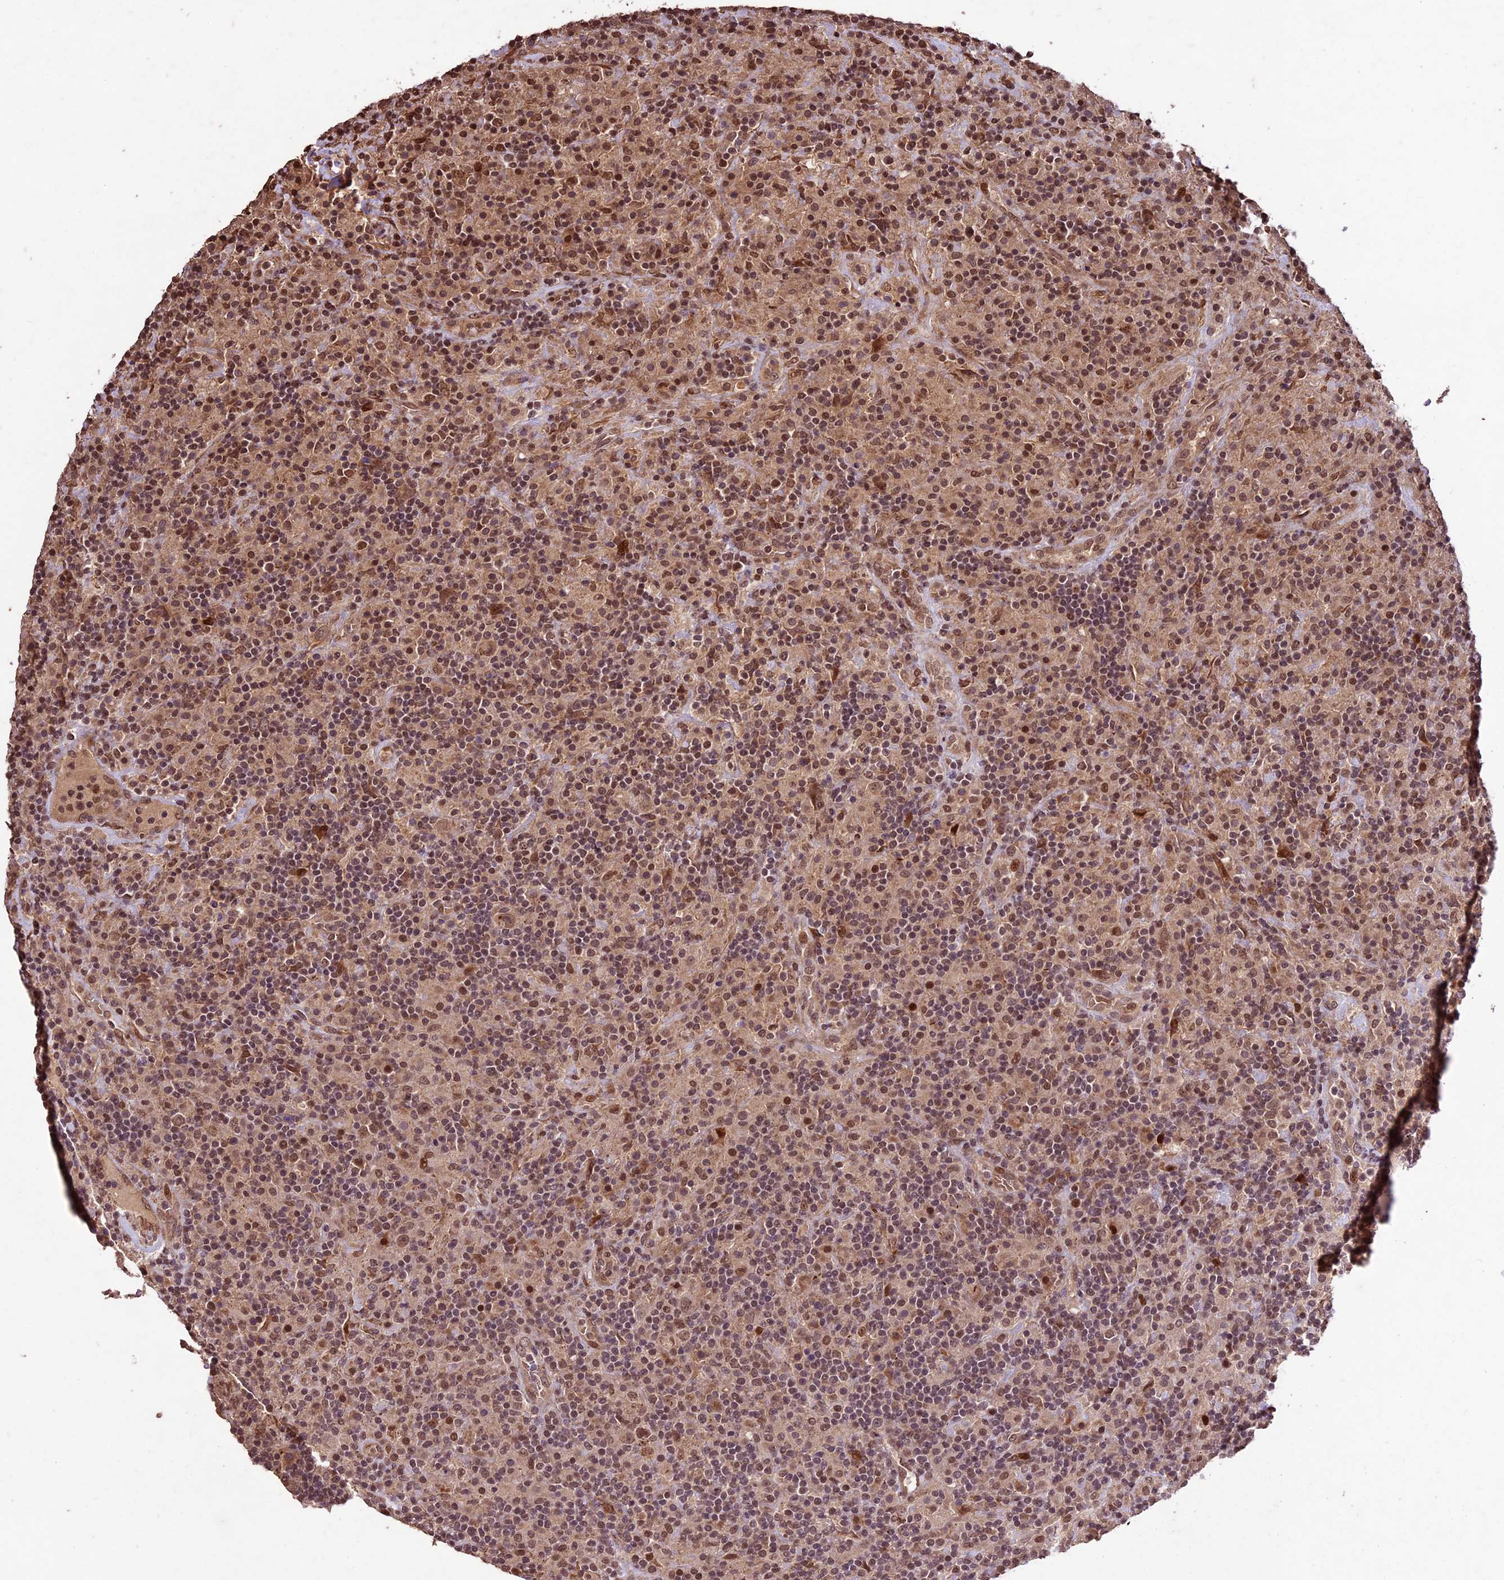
{"staining": {"intensity": "weak", "quantity": "25%-75%", "location": "nuclear"}, "tissue": "lymphoma", "cell_type": "Tumor cells", "image_type": "cancer", "snomed": [{"axis": "morphology", "description": "Hodgkin's disease, NOS"}, {"axis": "topography", "description": "Lymph node"}], "caption": "A micrograph of human Hodgkin's disease stained for a protein exhibits weak nuclear brown staining in tumor cells.", "gene": "CDKN2AIP", "patient": {"sex": "male", "age": 70}}